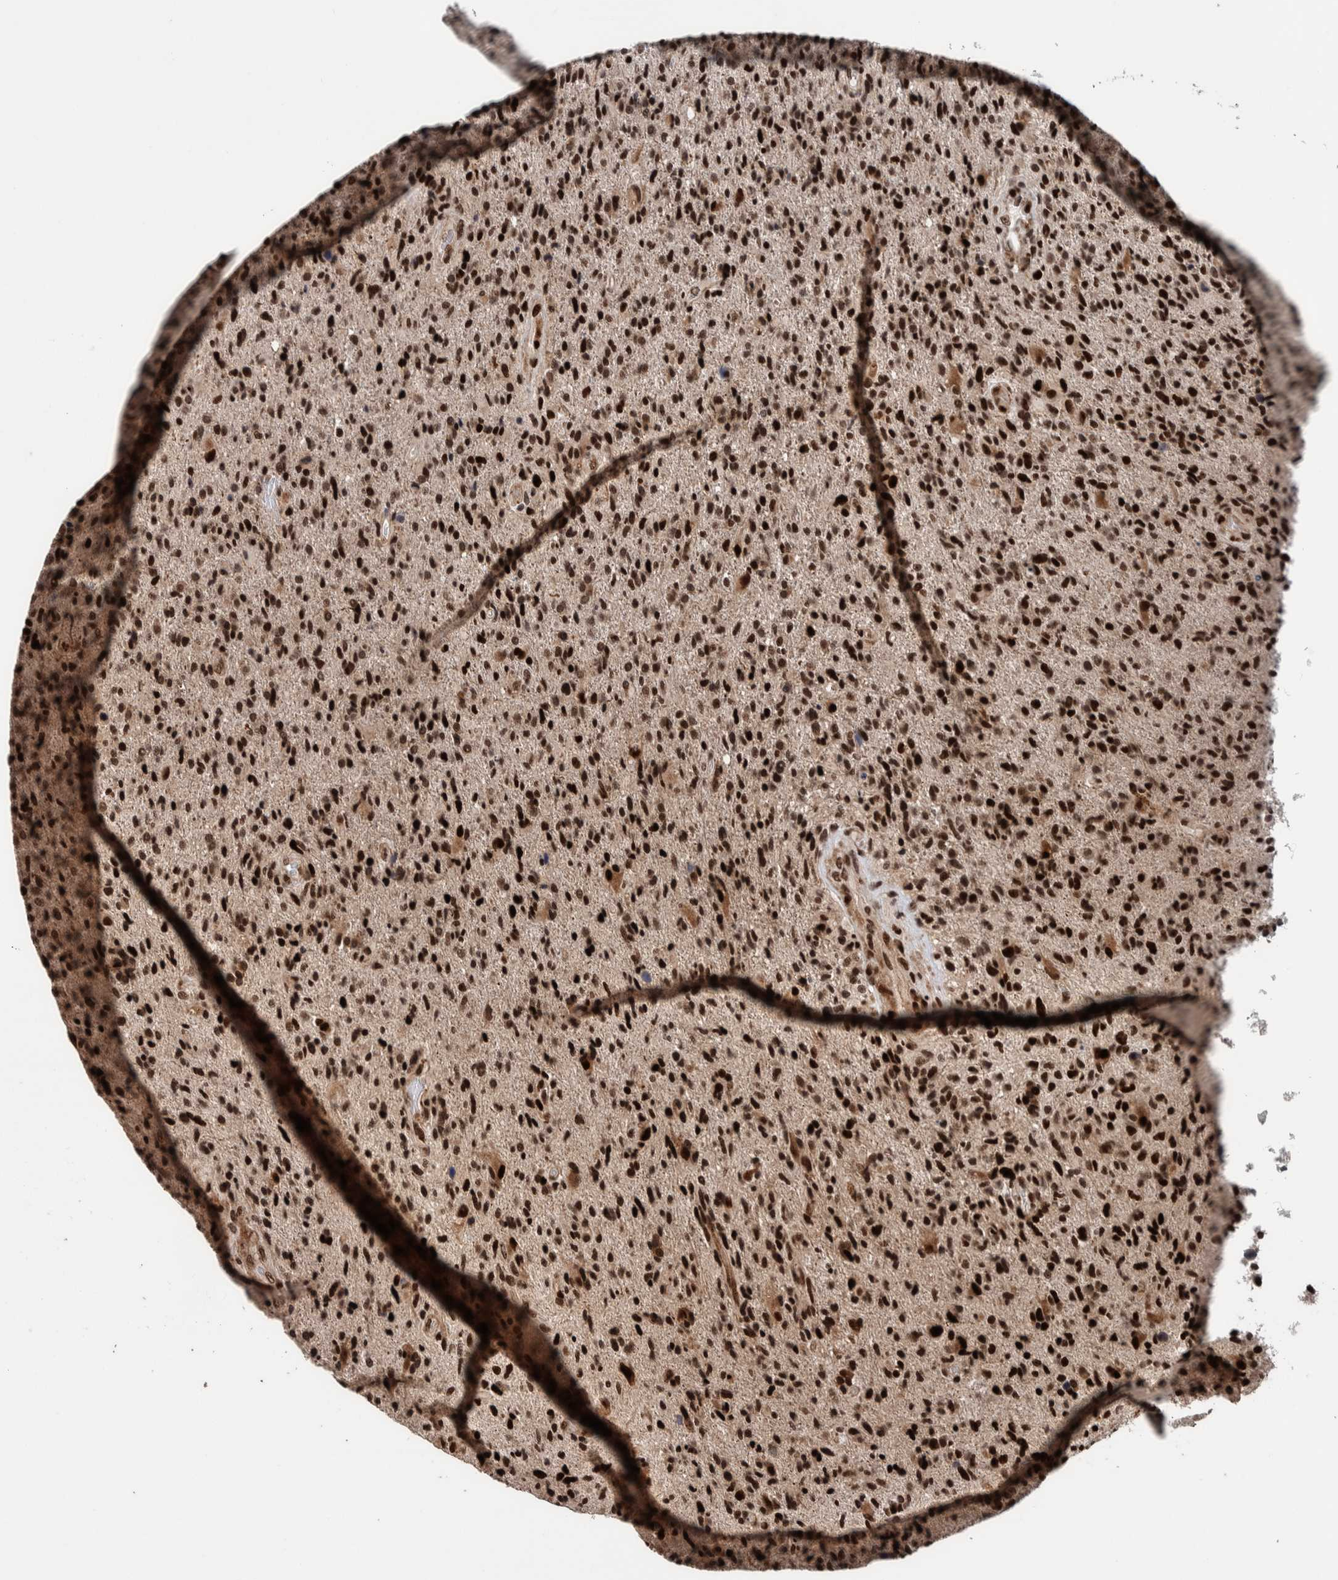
{"staining": {"intensity": "strong", "quantity": ">75%", "location": "nuclear"}, "tissue": "glioma", "cell_type": "Tumor cells", "image_type": "cancer", "snomed": [{"axis": "morphology", "description": "Glioma, malignant, High grade"}, {"axis": "topography", "description": "Brain"}], "caption": "This micrograph shows immunohistochemistry staining of glioma, with high strong nuclear positivity in approximately >75% of tumor cells.", "gene": "CHD4", "patient": {"sex": "male", "age": 72}}